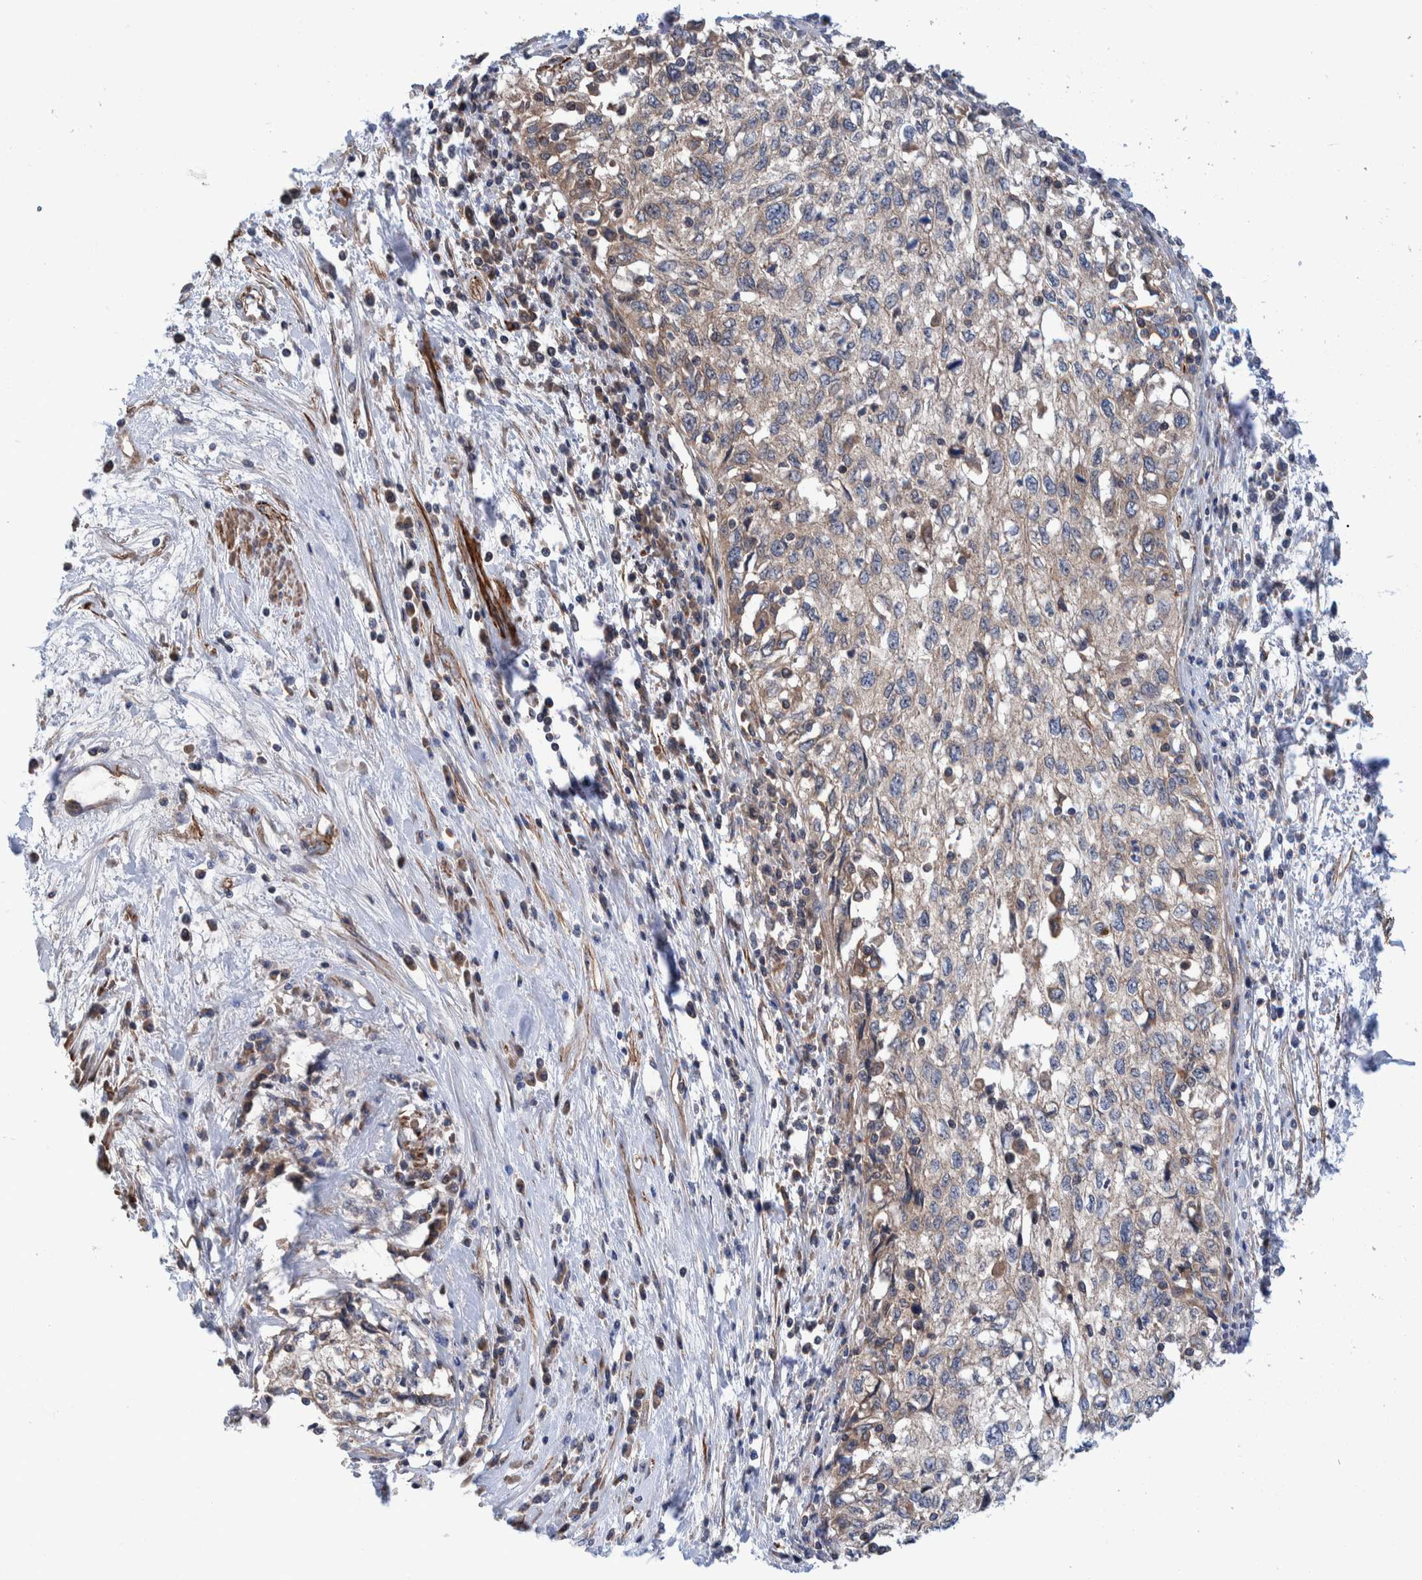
{"staining": {"intensity": "weak", "quantity": "25%-75%", "location": "cytoplasmic/membranous"}, "tissue": "cervical cancer", "cell_type": "Tumor cells", "image_type": "cancer", "snomed": [{"axis": "morphology", "description": "Squamous cell carcinoma, NOS"}, {"axis": "topography", "description": "Cervix"}], "caption": "Tumor cells reveal low levels of weak cytoplasmic/membranous staining in approximately 25%-75% of cells in cervical squamous cell carcinoma.", "gene": "SLC25A10", "patient": {"sex": "female", "age": 57}}